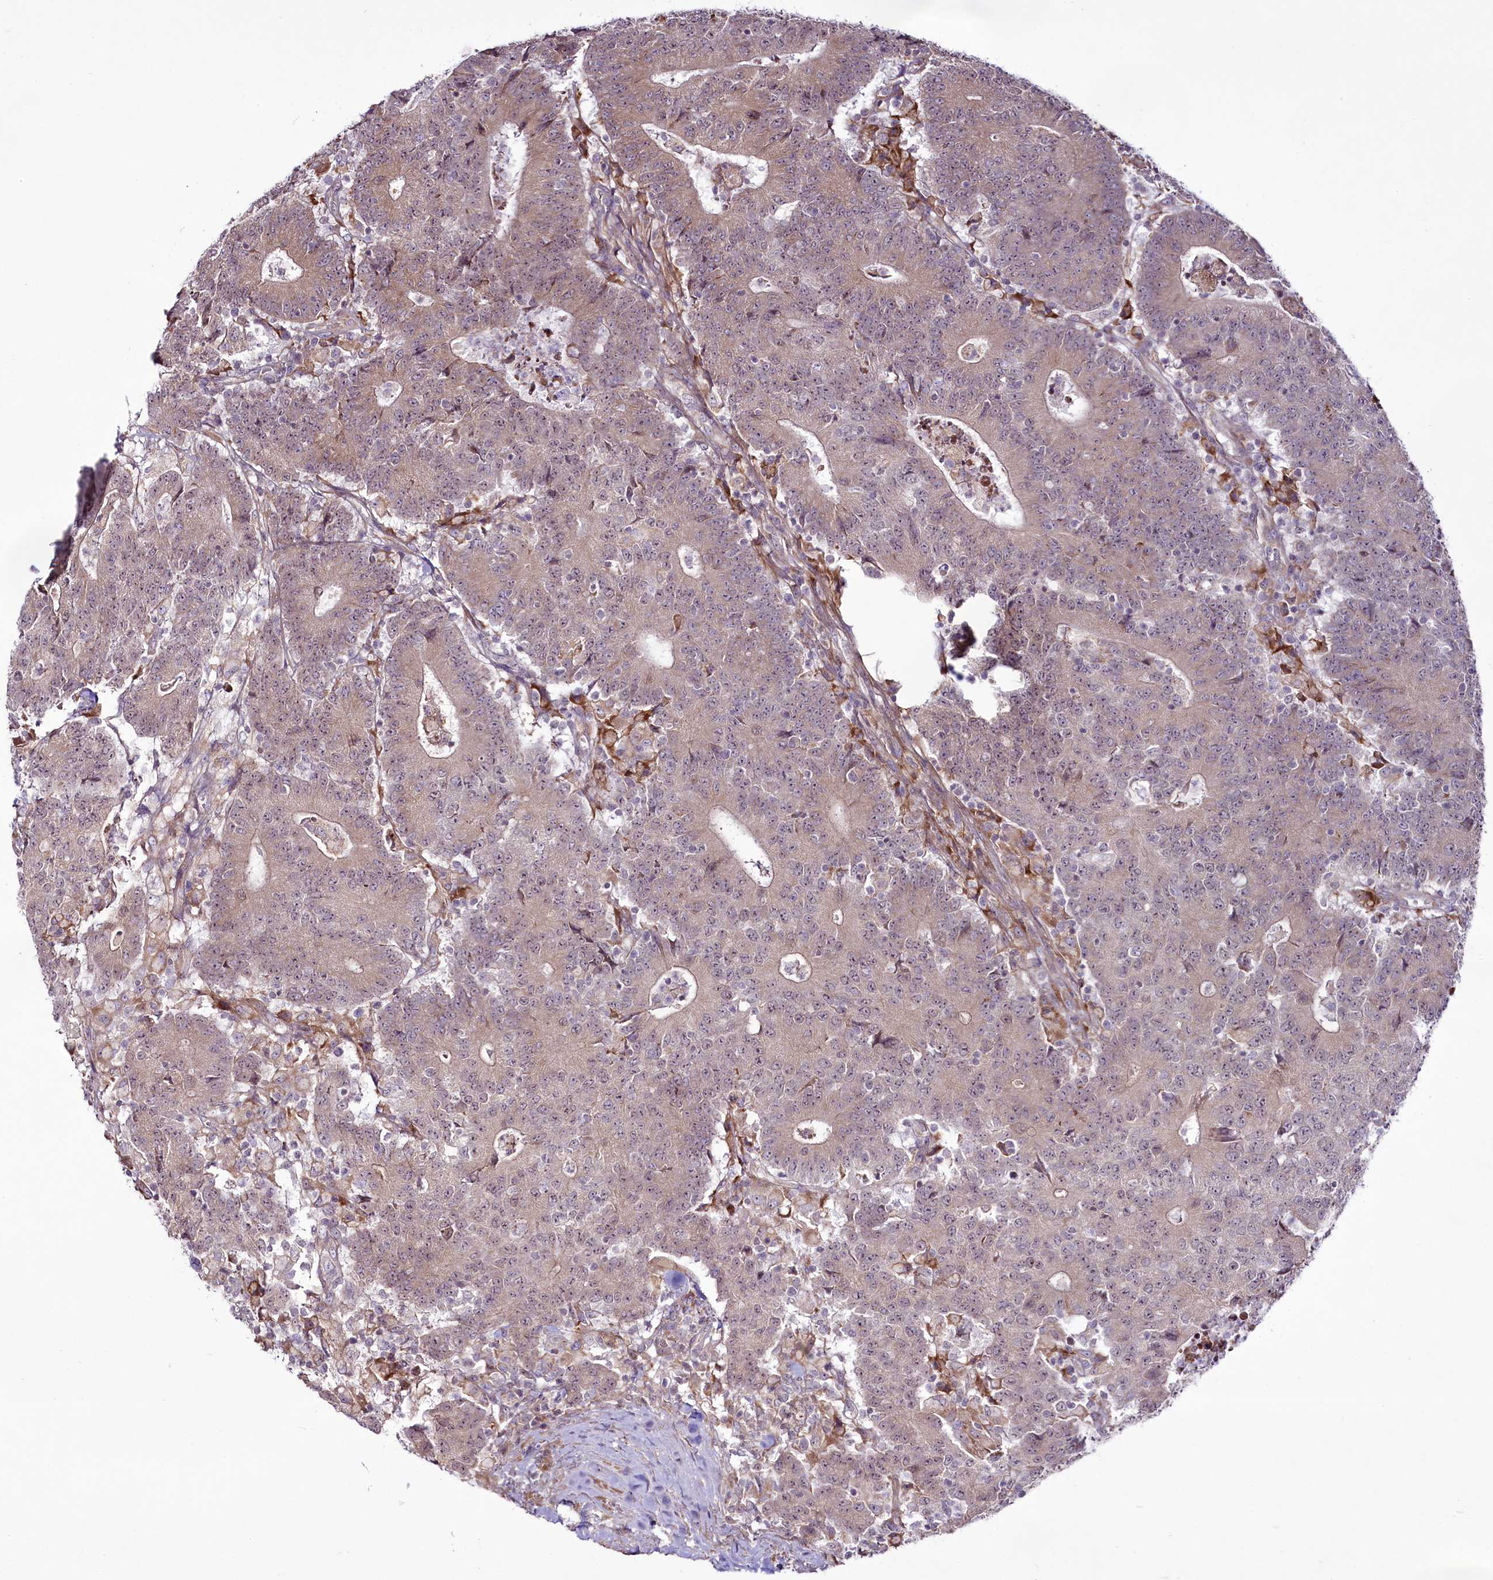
{"staining": {"intensity": "weak", "quantity": "25%-75%", "location": "nuclear"}, "tissue": "colorectal cancer", "cell_type": "Tumor cells", "image_type": "cancer", "snomed": [{"axis": "morphology", "description": "Adenocarcinoma, NOS"}, {"axis": "topography", "description": "Colon"}], "caption": "Colorectal cancer was stained to show a protein in brown. There is low levels of weak nuclear staining in approximately 25%-75% of tumor cells. The staining is performed using DAB brown chromogen to label protein expression. The nuclei are counter-stained blue using hematoxylin.", "gene": "RSBN1", "patient": {"sex": "female", "age": 75}}